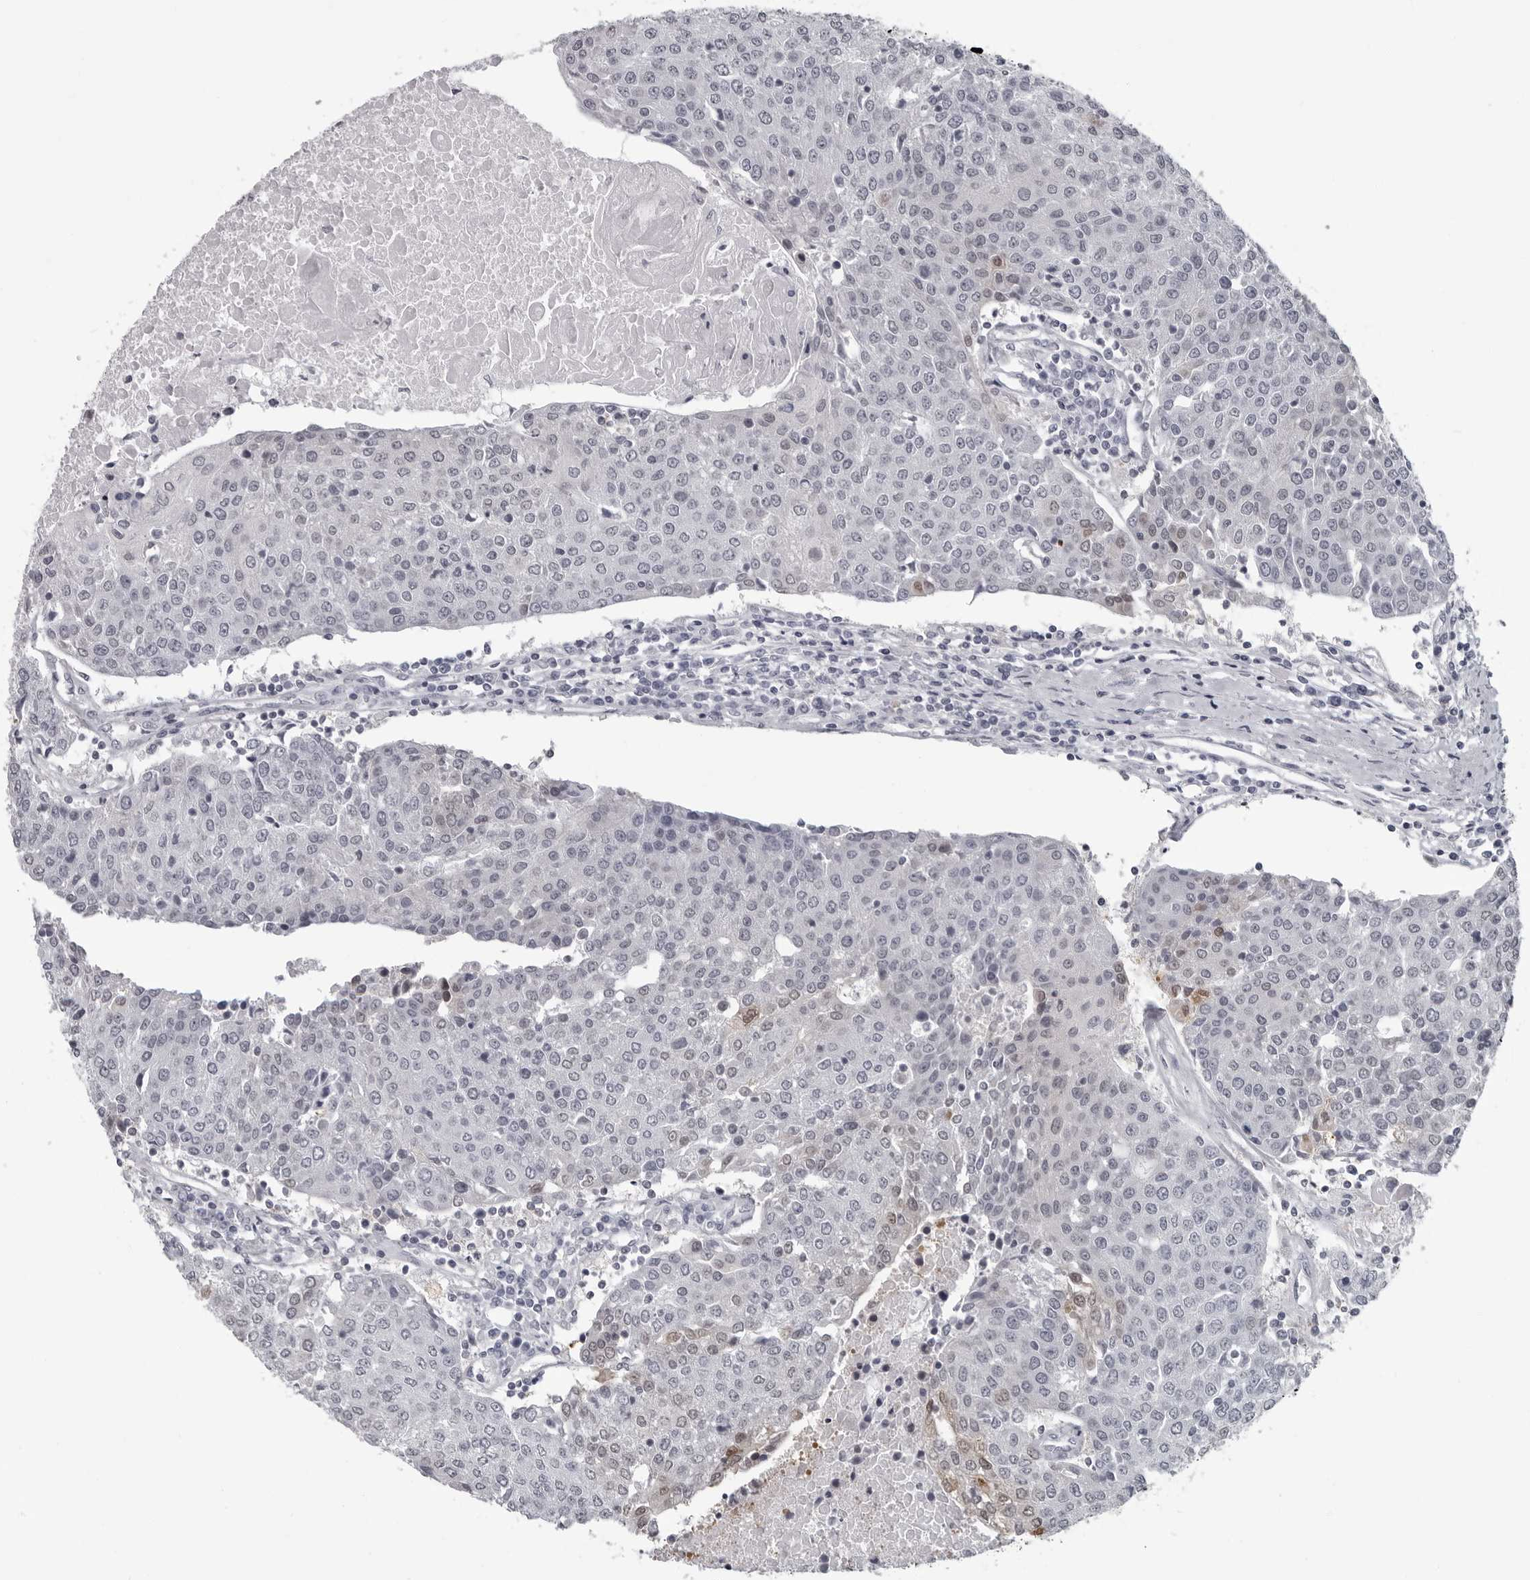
{"staining": {"intensity": "negative", "quantity": "none", "location": "none"}, "tissue": "urothelial cancer", "cell_type": "Tumor cells", "image_type": "cancer", "snomed": [{"axis": "morphology", "description": "Urothelial carcinoma, High grade"}, {"axis": "topography", "description": "Urinary bladder"}], "caption": "DAB (3,3'-diaminobenzidine) immunohistochemical staining of human urothelial cancer shows no significant positivity in tumor cells.", "gene": "LZIC", "patient": {"sex": "female", "age": 85}}